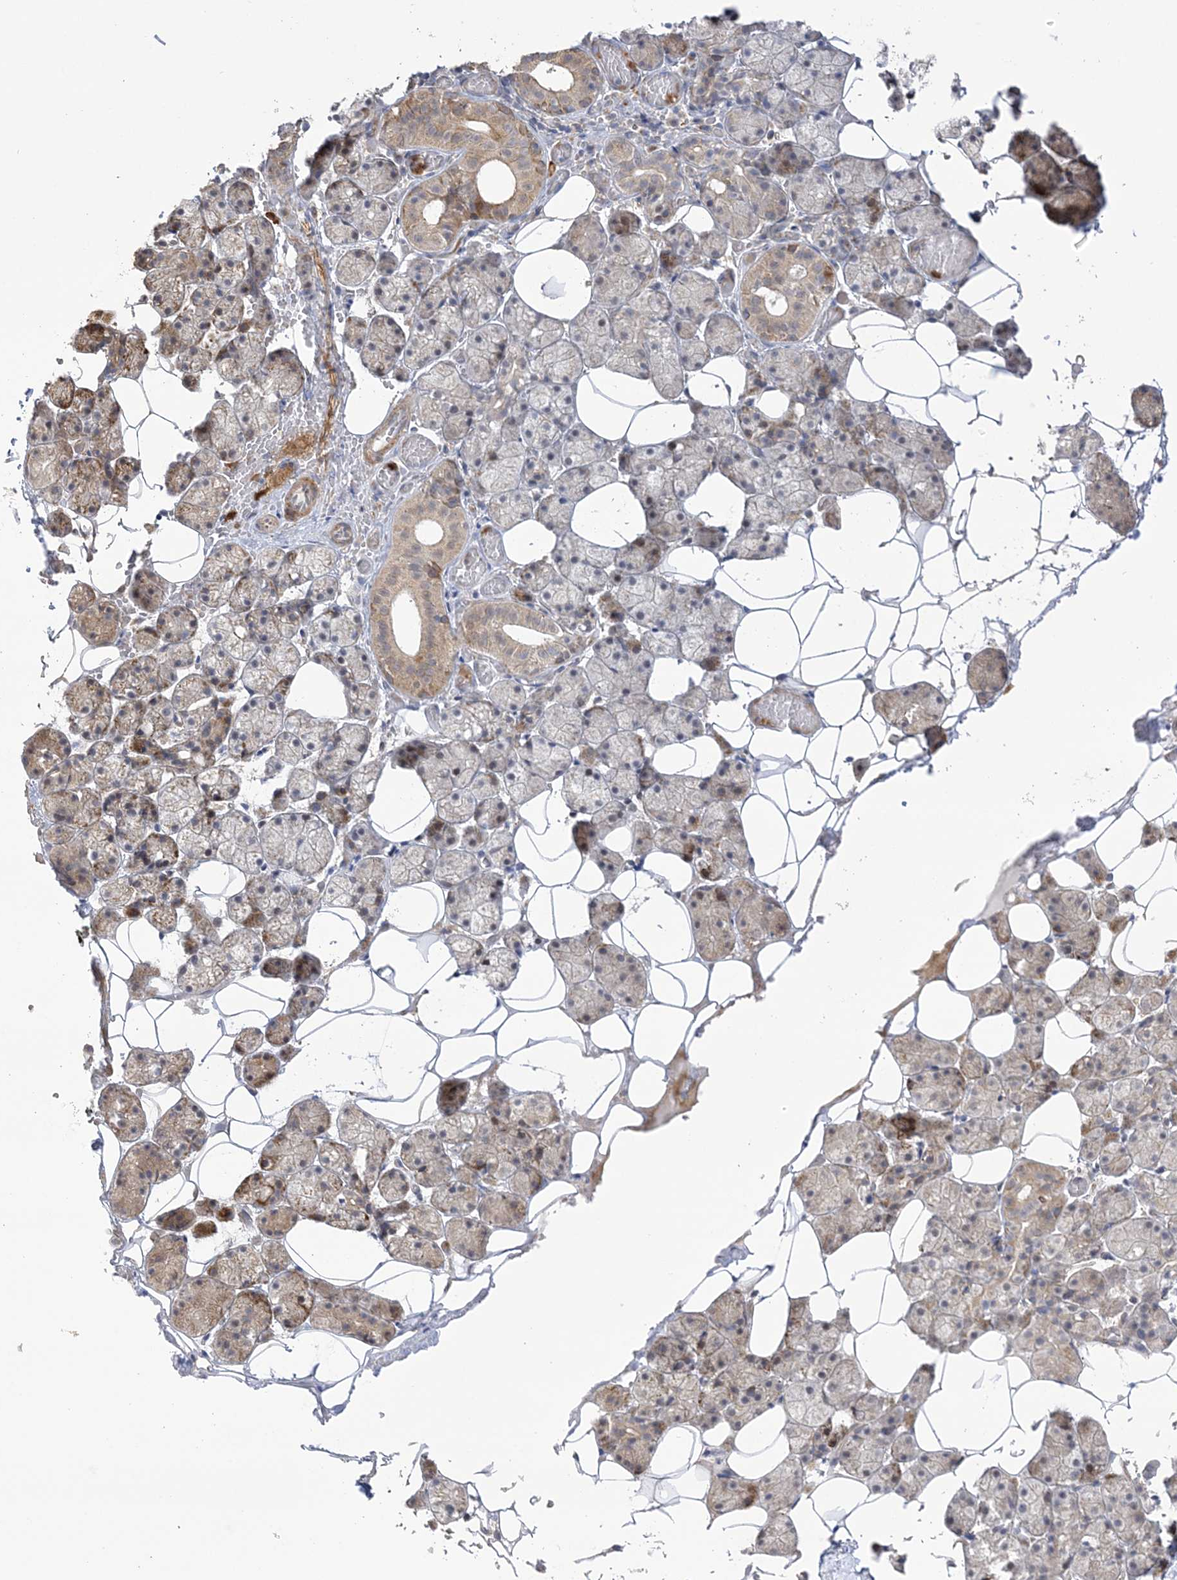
{"staining": {"intensity": "weak", "quantity": "<25%", "location": "cytoplasmic/membranous"}, "tissue": "salivary gland", "cell_type": "Glandular cells", "image_type": "normal", "snomed": [{"axis": "morphology", "description": "Normal tissue, NOS"}, {"axis": "topography", "description": "Salivary gland"}], "caption": "This is a histopathology image of immunohistochemistry (IHC) staining of normal salivary gland, which shows no expression in glandular cells. The staining was performed using DAB to visualize the protein expression in brown, while the nuclei were stained in blue with hematoxylin (Magnification: 20x).", "gene": "NAF1", "patient": {"sex": "female", "age": 33}}